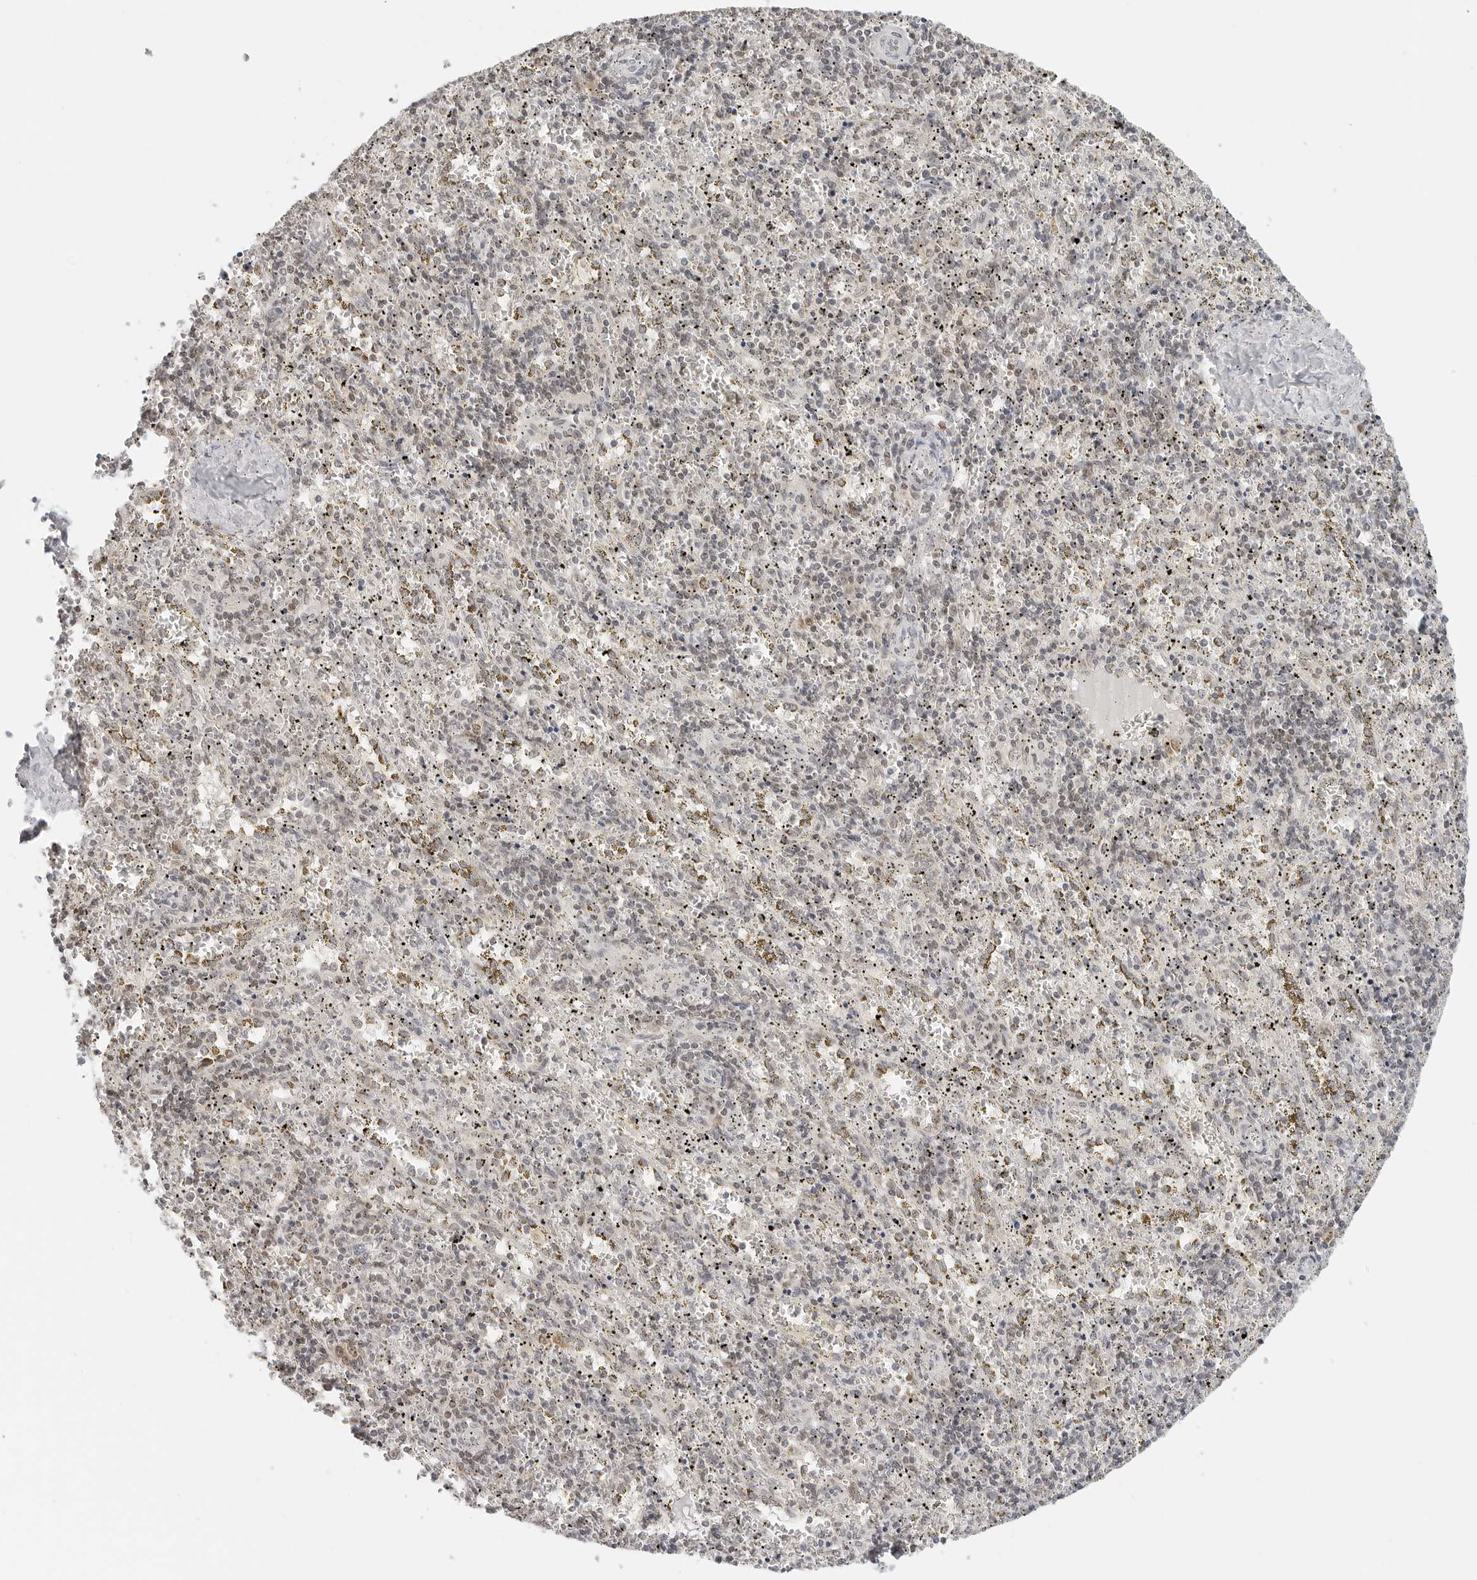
{"staining": {"intensity": "negative", "quantity": "none", "location": "none"}, "tissue": "spleen", "cell_type": "Cells in red pulp", "image_type": "normal", "snomed": [{"axis": "morphology", "description": "Normal tissue, NOS"}, {"axis": "topography", "description": "Spleen"}], "caption": "DAB (3,3'-diaminobenzidine) immunohistochemical staining of benign human spleen exhibits no significant positivity in cells in red pulp.", "gene": "METAP1", "patient": {"sex": "male", "age": 11}}